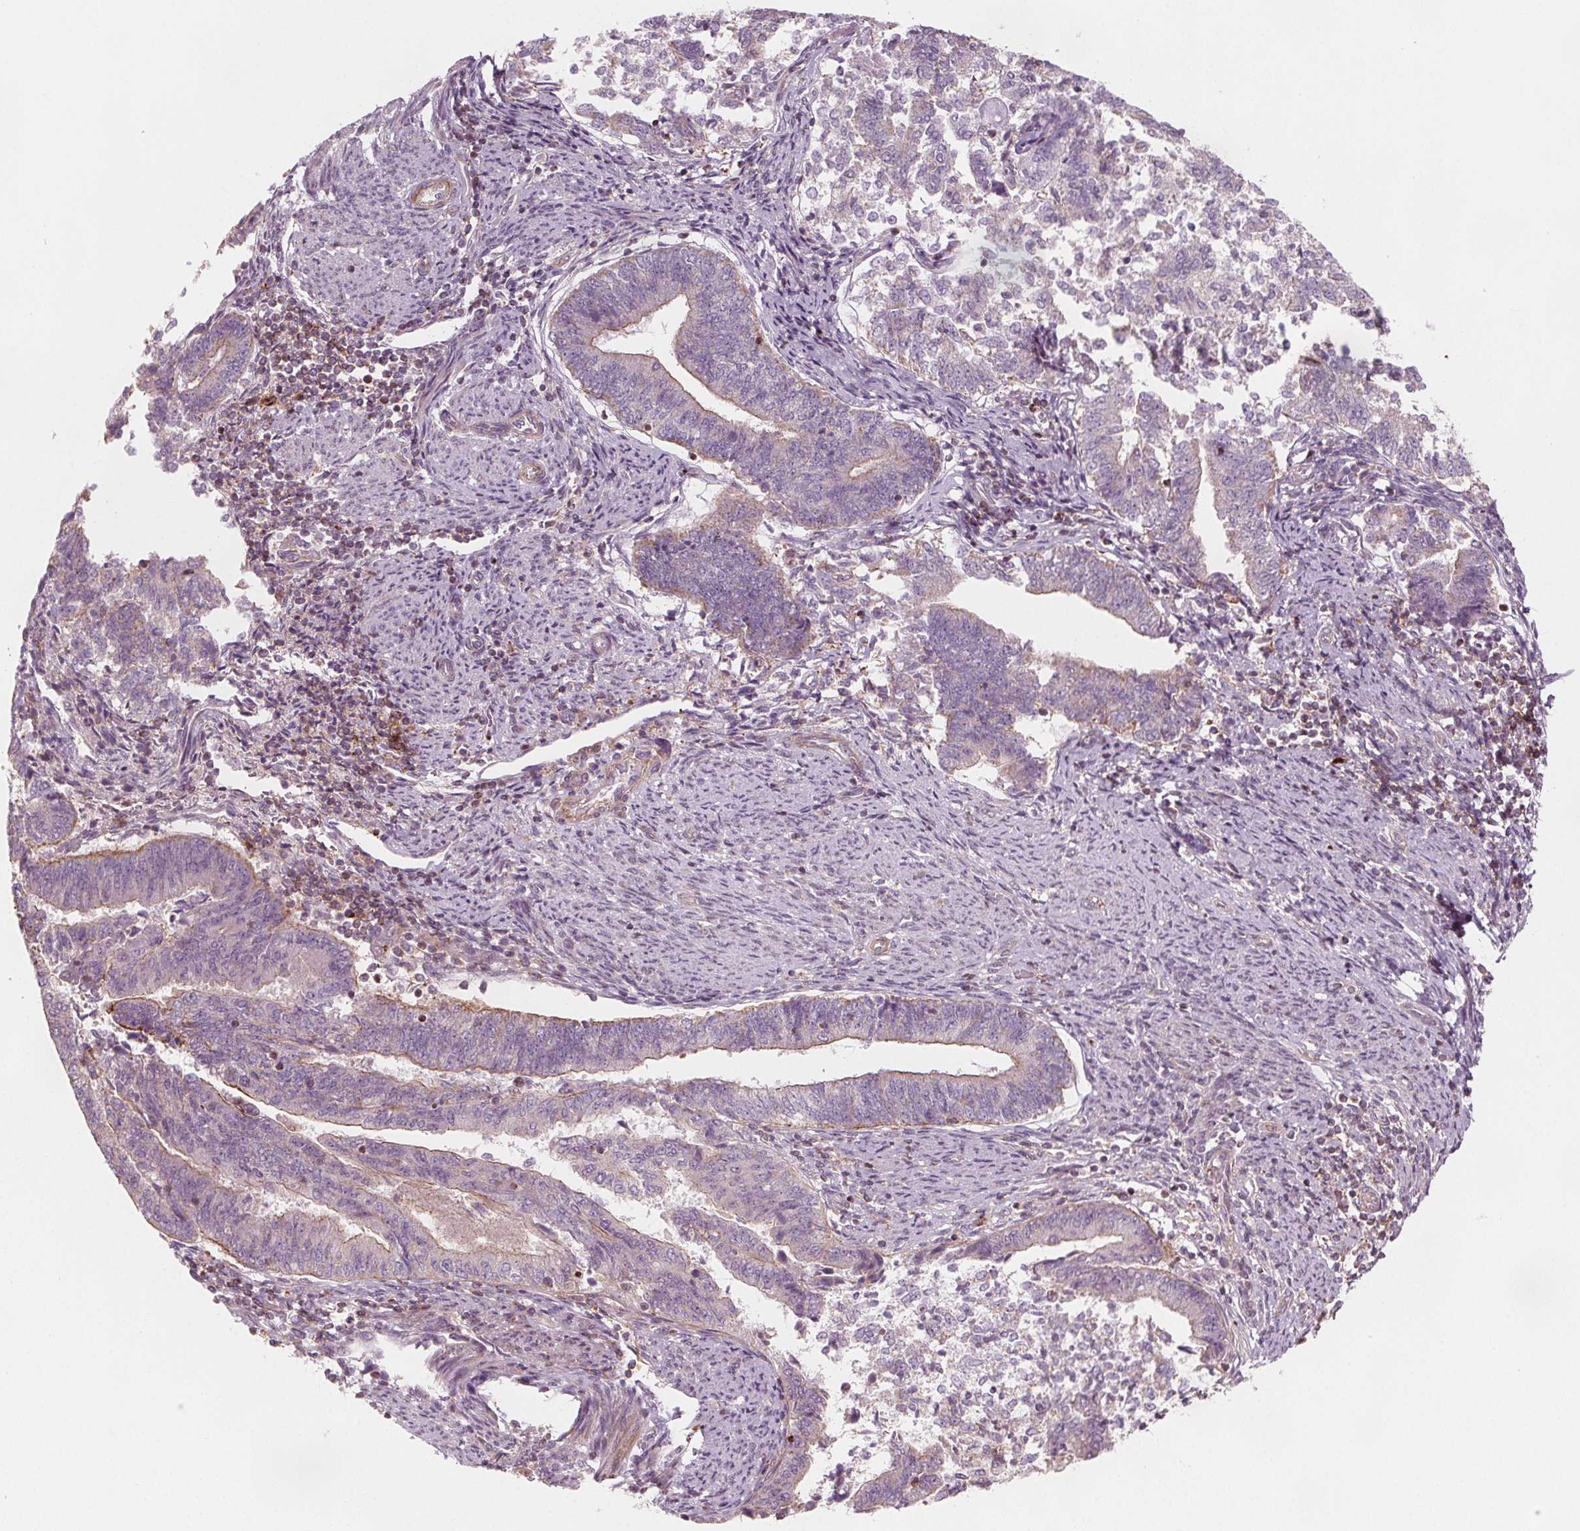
{"staining": {"intensity": "negative", "quantity": "none", "location": "none"}, "tissue": "endometrial cancer", "cell_type": "Tumor cells", "image_type": "cancer", "snomed": [{"axis": "morphology", "description": "Adenocarcinoma, NOS"}, {"axis": "topography", "description": "Endometrium"}], "caption": "This is an immunohistochemistry histopathology image of human endometrial cancer (adenocarcinoma). There is no positivity in tumor cells.", "gene": "ADAM33", "patient": {"sex": "female", "age": 65}}